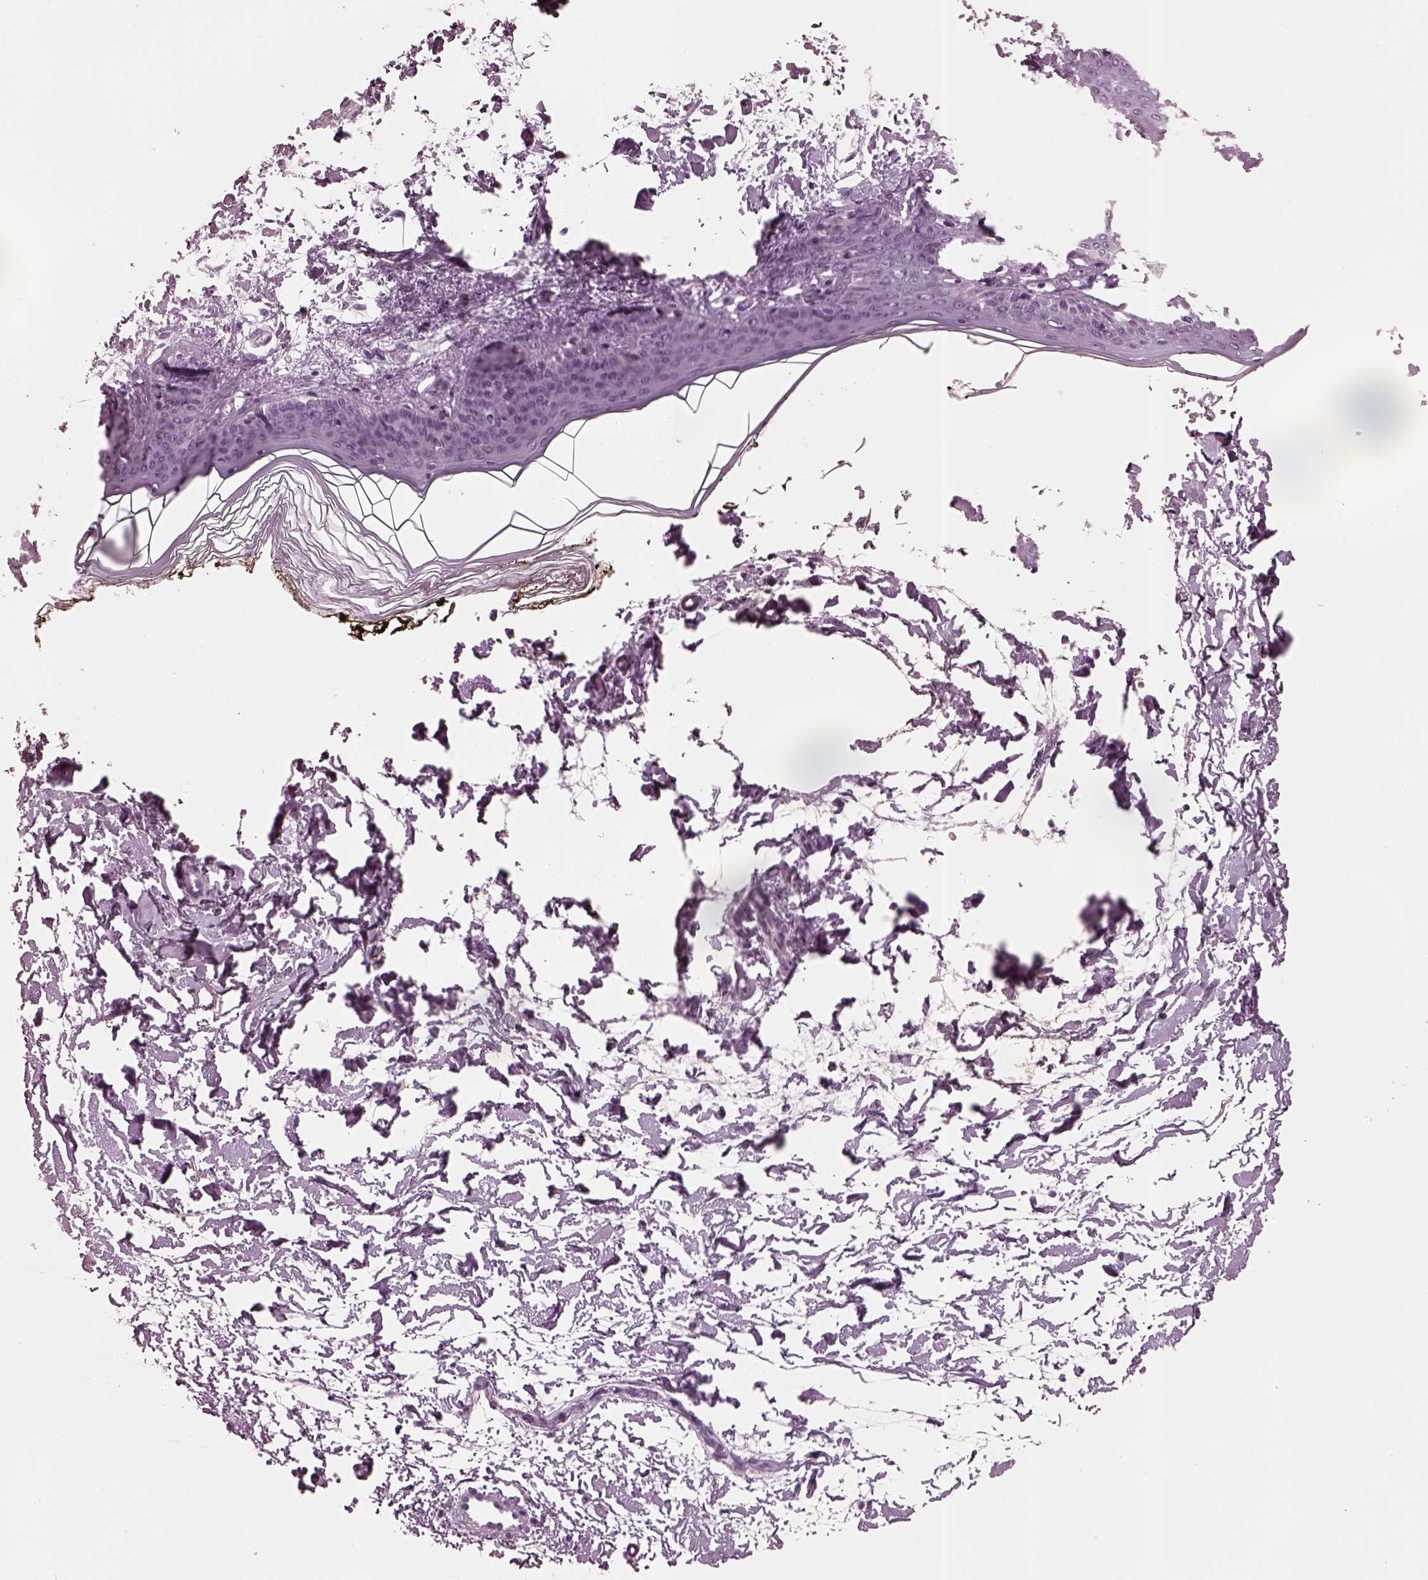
{"staining": {"intensity": "negative", "quantity": "none", "location": "none"}, "tissue": "skin", "cell_type": "Fibroblasts", "image_type": "normal", "snomed": [{"axis": "morphology", "description": "Normal tissue, NOS"}, {"axis": "topography", "description": "Skin"}], "caption": "An IHC histopathology image of normal skin is shown. There is no staining in fibroblasts of skin. (Brightfield microscopy of DAB immunohistochemistry at high magnification).", "gene": "SLC6A17", "patient": {"sex": "female", "age": 34}}